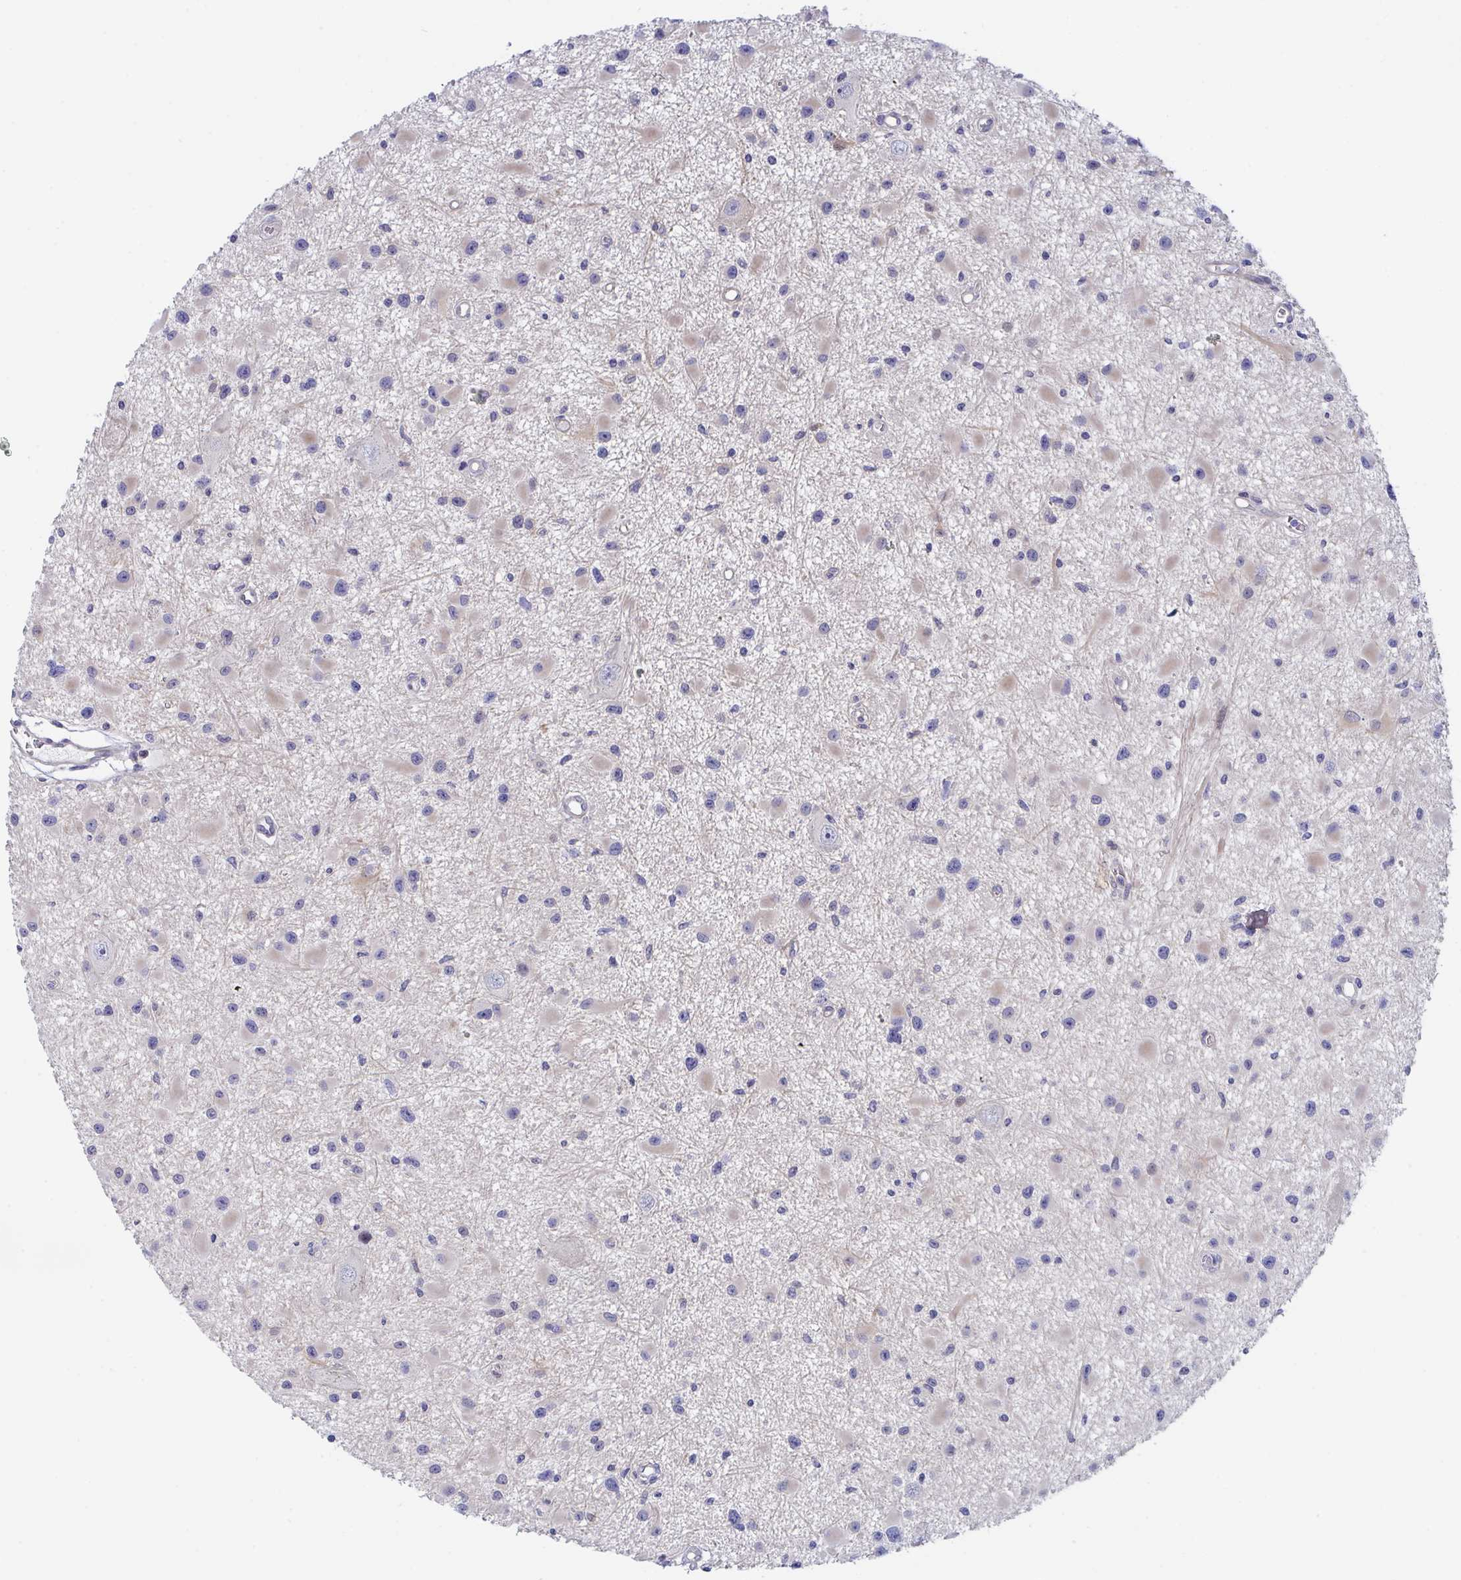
{"staining": {"intensity": "weak", "quantity": "<25%", "location": "nuclear"}, "tissue": "glioma", "cell_type": "Tumor cells", "image_type": "cancer", "snomed": [{"axis": "morphology", "description": "Glioma, malignant, High grade"}, {"axis": "topography", "description": "Brain"}], "caption": "Immunohistochemistry (IHC) micrograph of glioma stained for a protein (brown), which exhibits no expression in tumor cells. The staining is performed using DAB brown chromogen with nuclei counter-stained in using hematoxylin.", "gene": "P2RX3", "patient": {"sex": "male", "age": 54}}